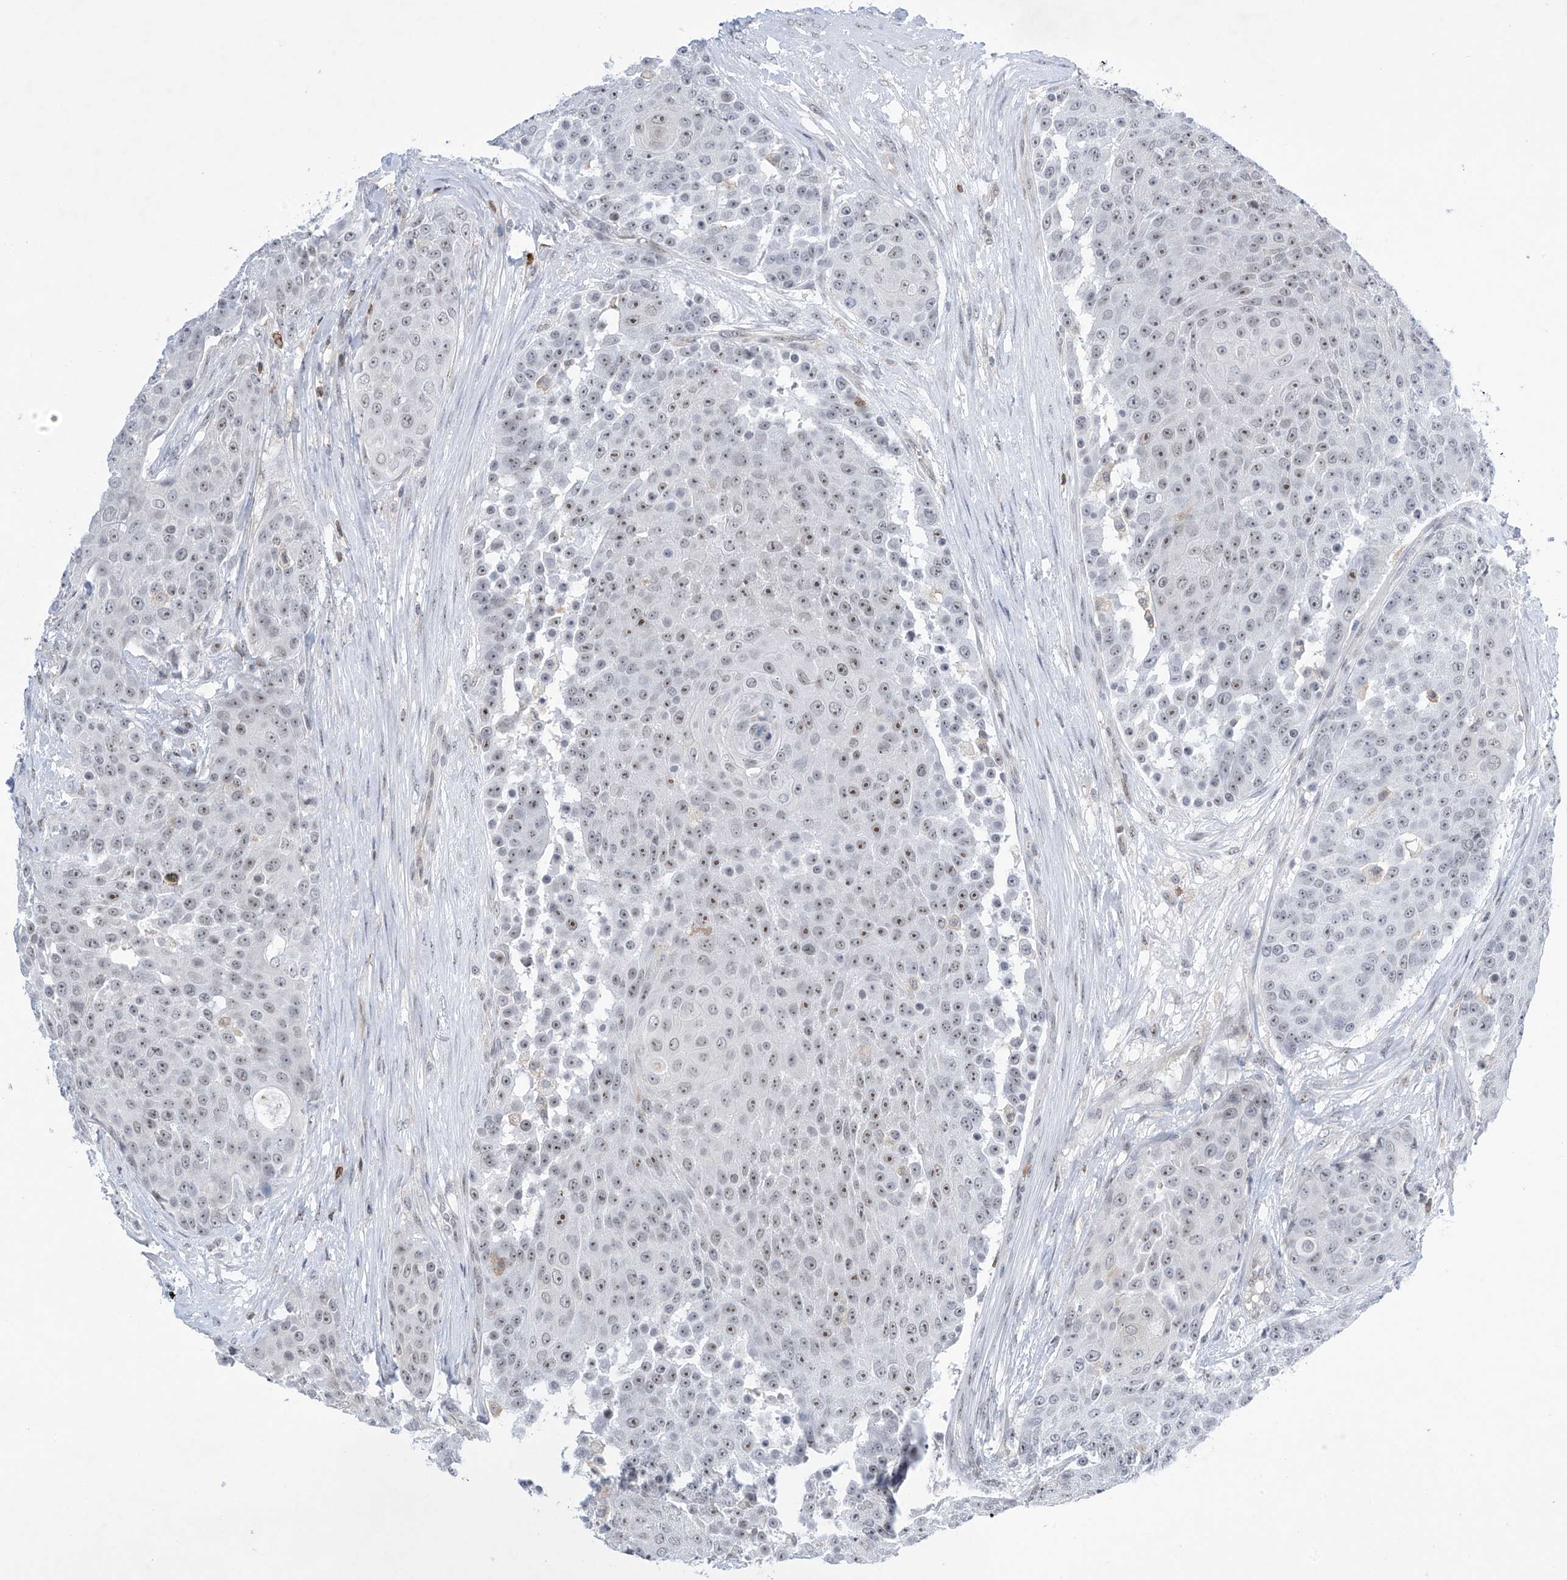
{"staining": {"intensity": "weak", "quantity": "<25%", "location": "nuclear"}, "tissue": "urothelial cancer", "cell_type": "Tumor cells", "image_type": "cancer", "snomed": [{"axis": "morphology", "description": "Urothelial carcinoma, High grade"}, {"axis": "topography", "description": "Urinary bladder"}], "caption": "Tumor cells show no significant expression in urothelial cancer. (IHC, brightfield microscopy, high magnification).", "gene": "MSL3", "patient": {"sex": "female", "age": 63}}